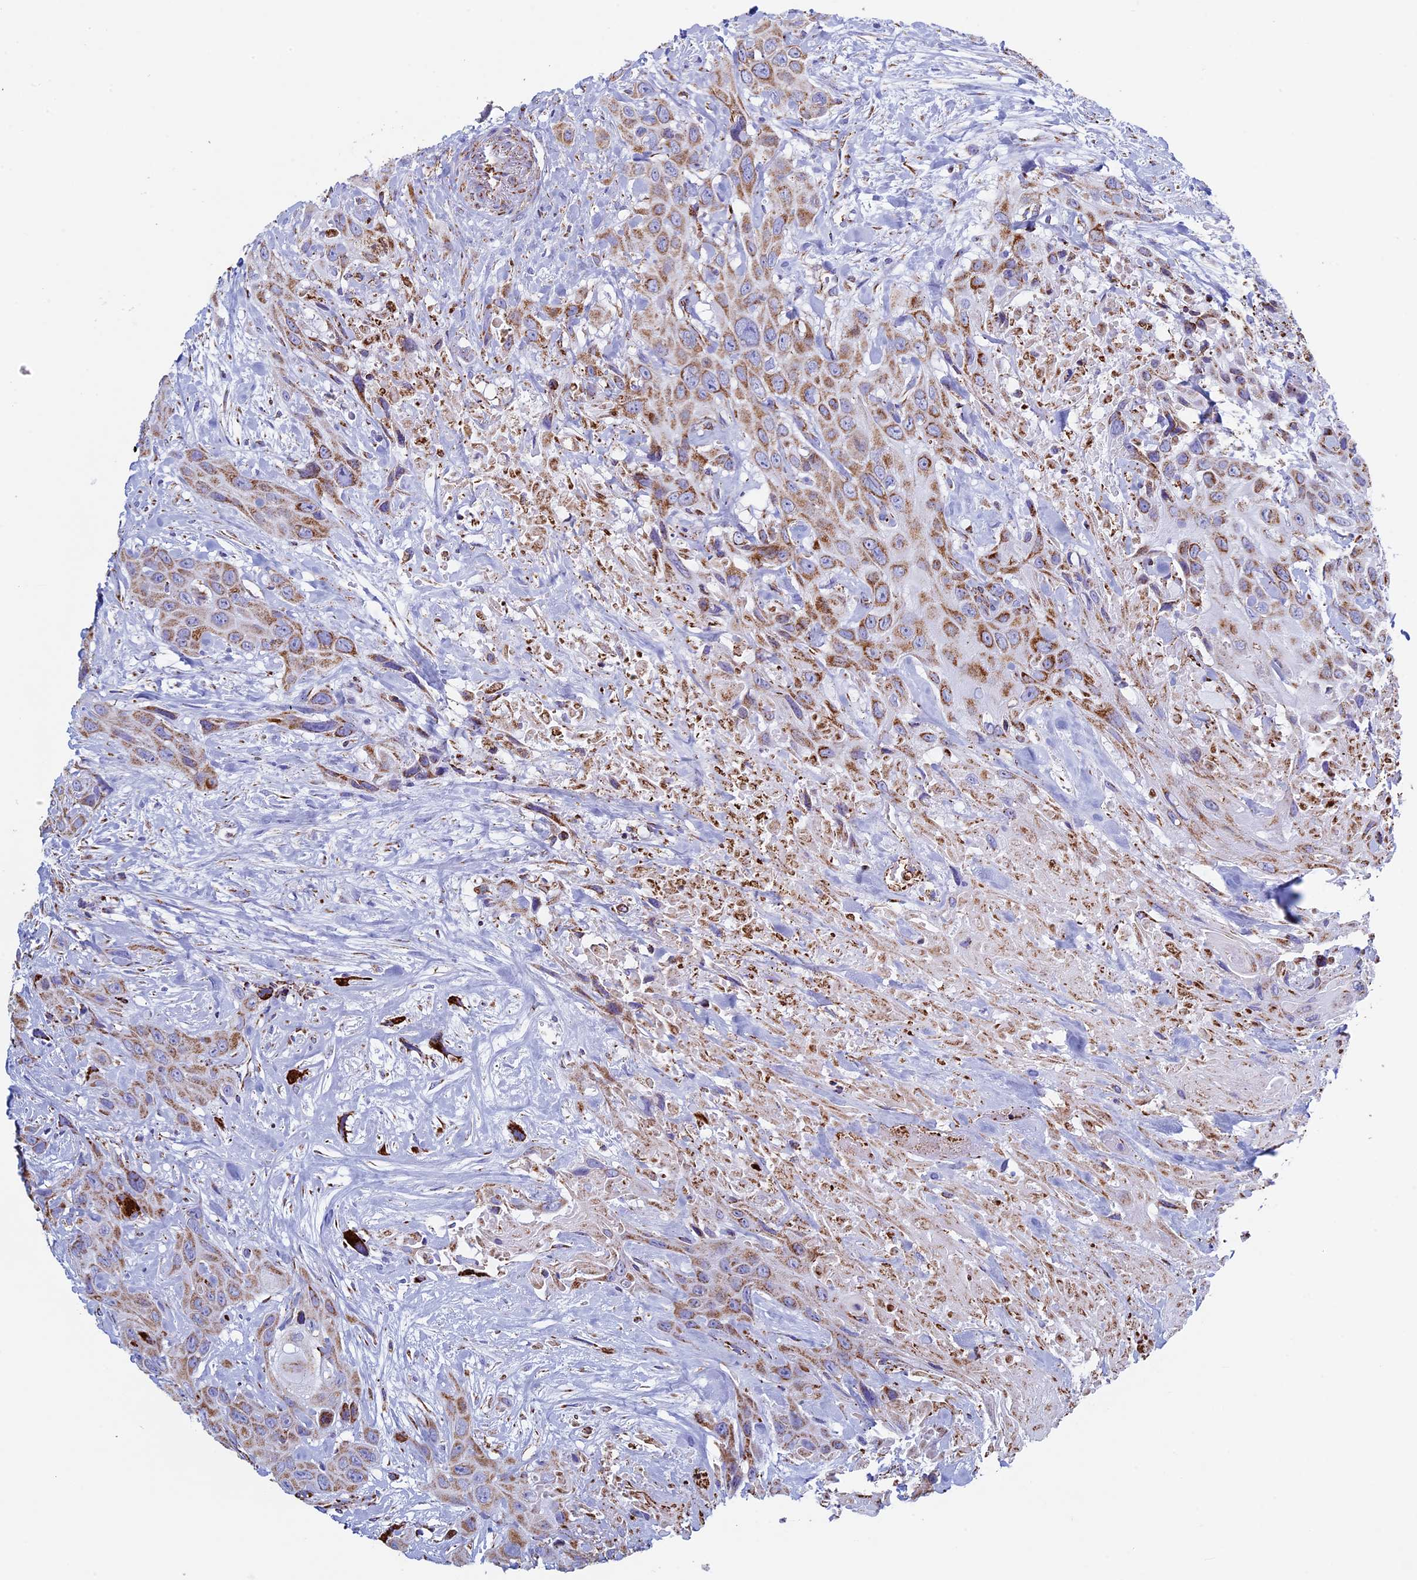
{"staining": {"intensity": "moderate", "quantity": ">75%", "location": "cytoplasmic/membranous"}, "tissue": "head and neck cancer", "cell_type": "Tumor cells", "image_type": "cancer", "snomed": [{"axis": "morphology", "description": "Squamous cell carcinoma, NOS"}, {"axis": "topography", "description": "Head-Neck"}], "caption": "There is medium levels of moderate cytoplasmic/membranous staining in tumor cells of head and neck cancer, as demonstrated by immunohistochemical staining (brown color).", "gene": "UQCRFS1", "patient": {"sex": "male", "age": 81}}